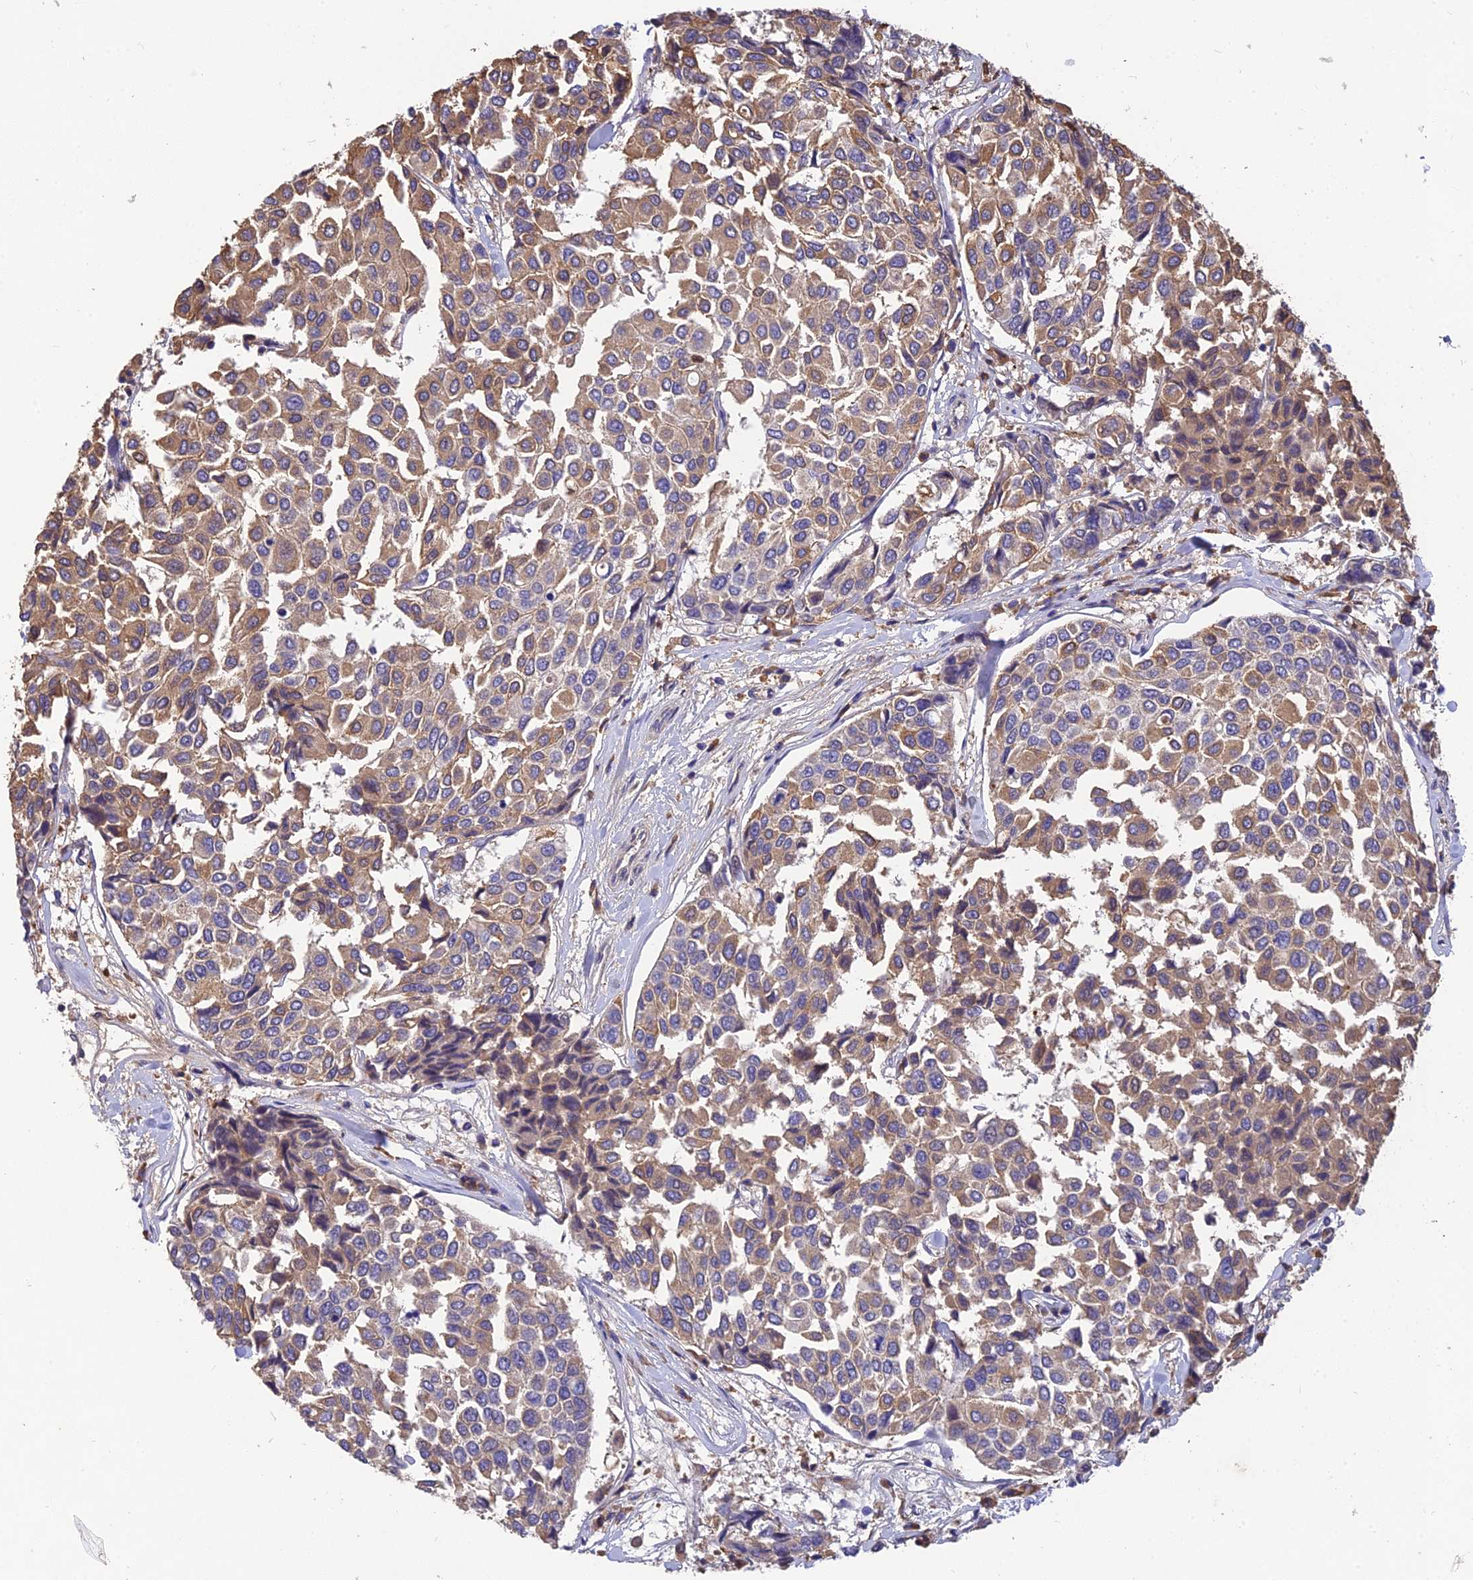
{"staining": {"intensity": "moderate", "quantity": ">75%", "location": "cytoplasmic/membranous"}, "tissue": "breast cancer", "cell_type": "Tumor cells", "image_type": "cancer", "snomed": [{"axis": "morphology", "description": "Duct carcinoma"}, {"axis": "topography", "description": "Breast"}], "caption": "This image demonstrates breast cancer (infiltrating ductal carcinoma) stained with immunohistochemistry to label a protein in brown. The cytoplasmic/membranous of tumor cells show moderate positivity for the protein. Nuclei are counter-stained blue.", "gene": "DENND5B", "patient": {"sex": "female", "age": 55}}